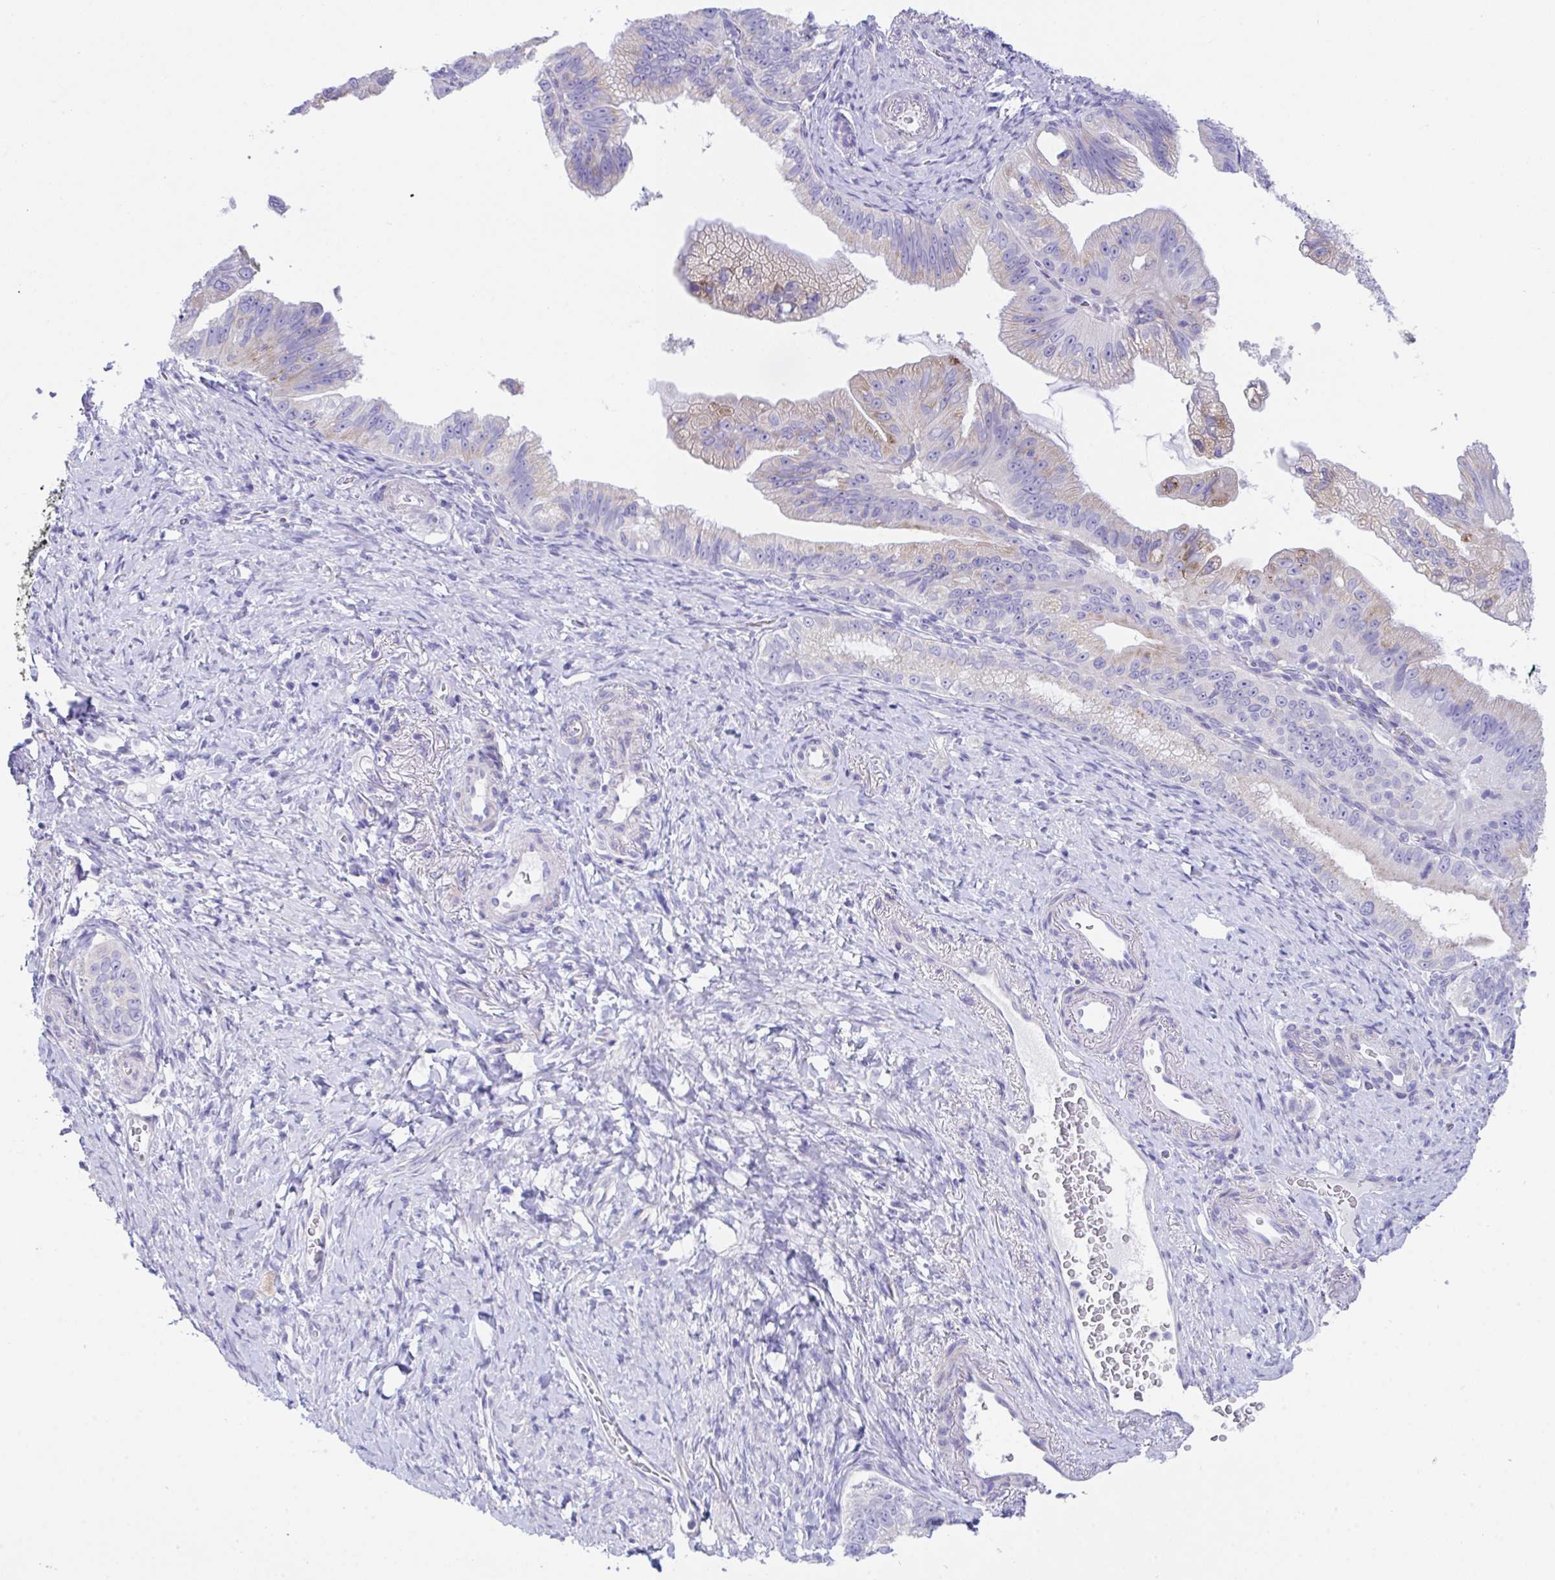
{"staining": {"intensity": "moderate", "quantity": "<25%", "location": "cytoplasmic/membranous"}, "tissue": "pancreatic cancer", "cell_type": "Tumor cells", "image_type": "cancer", "snomed": [{"axis": "morphology", "description": "Adenocarcinoma, NOS"}, {"axis": "topography", "description": "Pancreas"}], "caption": "Tumor cells demonstrate low levels of moderate cytoplasmic/membranous staining in about <25% of cells in human pancreatic cancer (adenocarcinoma). (DAB (3,3'-diaminobenzidine) = brown stain, brightfield microscopy at high magnification).", "gene": "TMEM106B", "patient": {"sex": "male", "age": 70}}